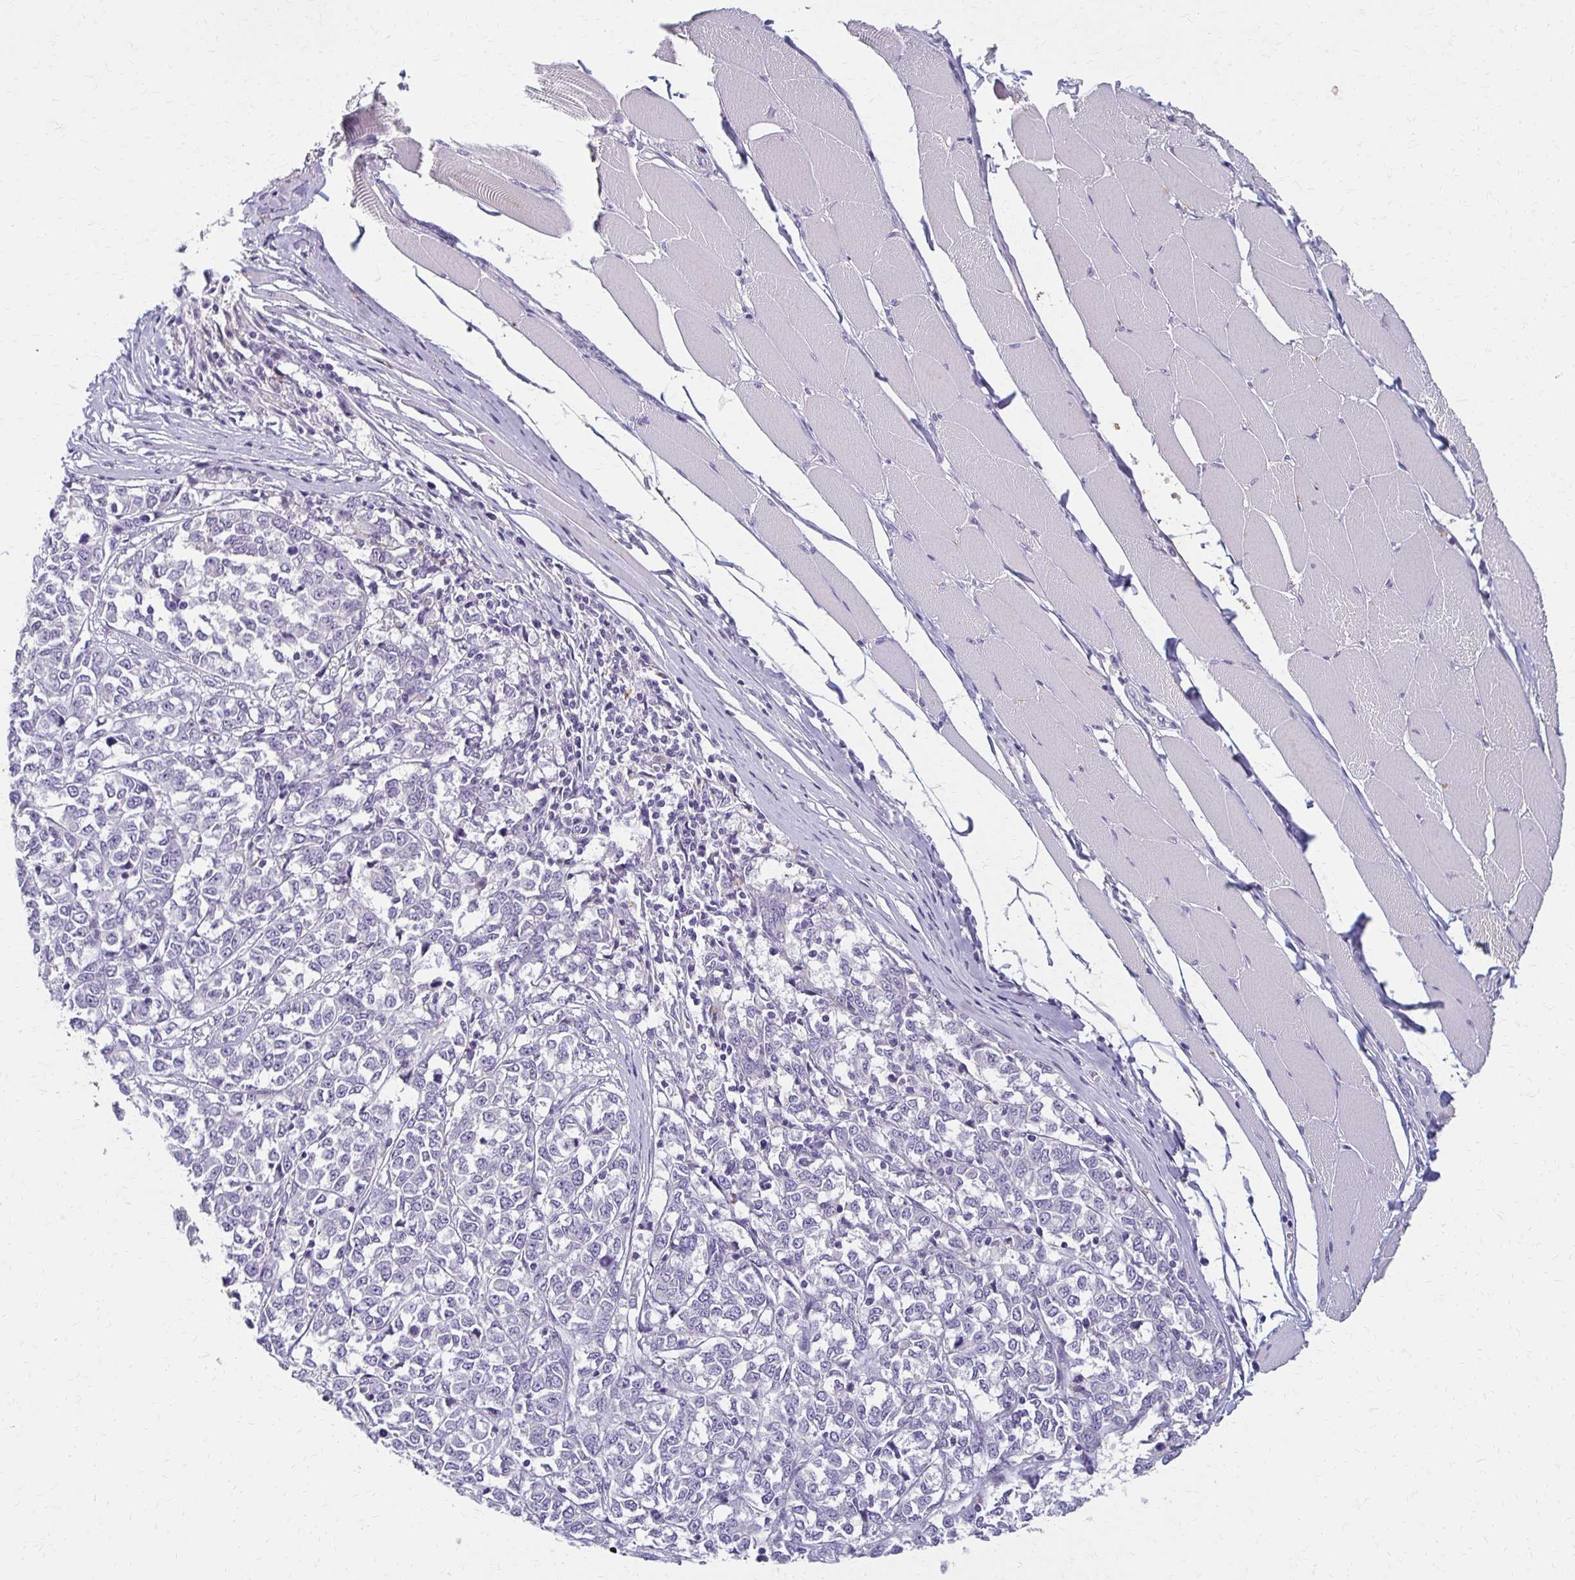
{"staining": {"intensity": "negative", "quantity": "none", "location": "none"}, "tissue": "melanoma", "cell_type": "Tumor cells", "image_type": "cancer", "snomed": [{"axis": "morphology", "description": "Malignant melanoma, NOS"}, {"axis": "topography", "description": "Skin"}], "caption": "Immunohistochemistry (IHC) histopathology image of neoplastic tissue: human malignant melanoma stained with DAB shows no significant protein positivity in tumor cells.", "gene": "BBS12", "patient": {"sex": "female", "age": 72}}